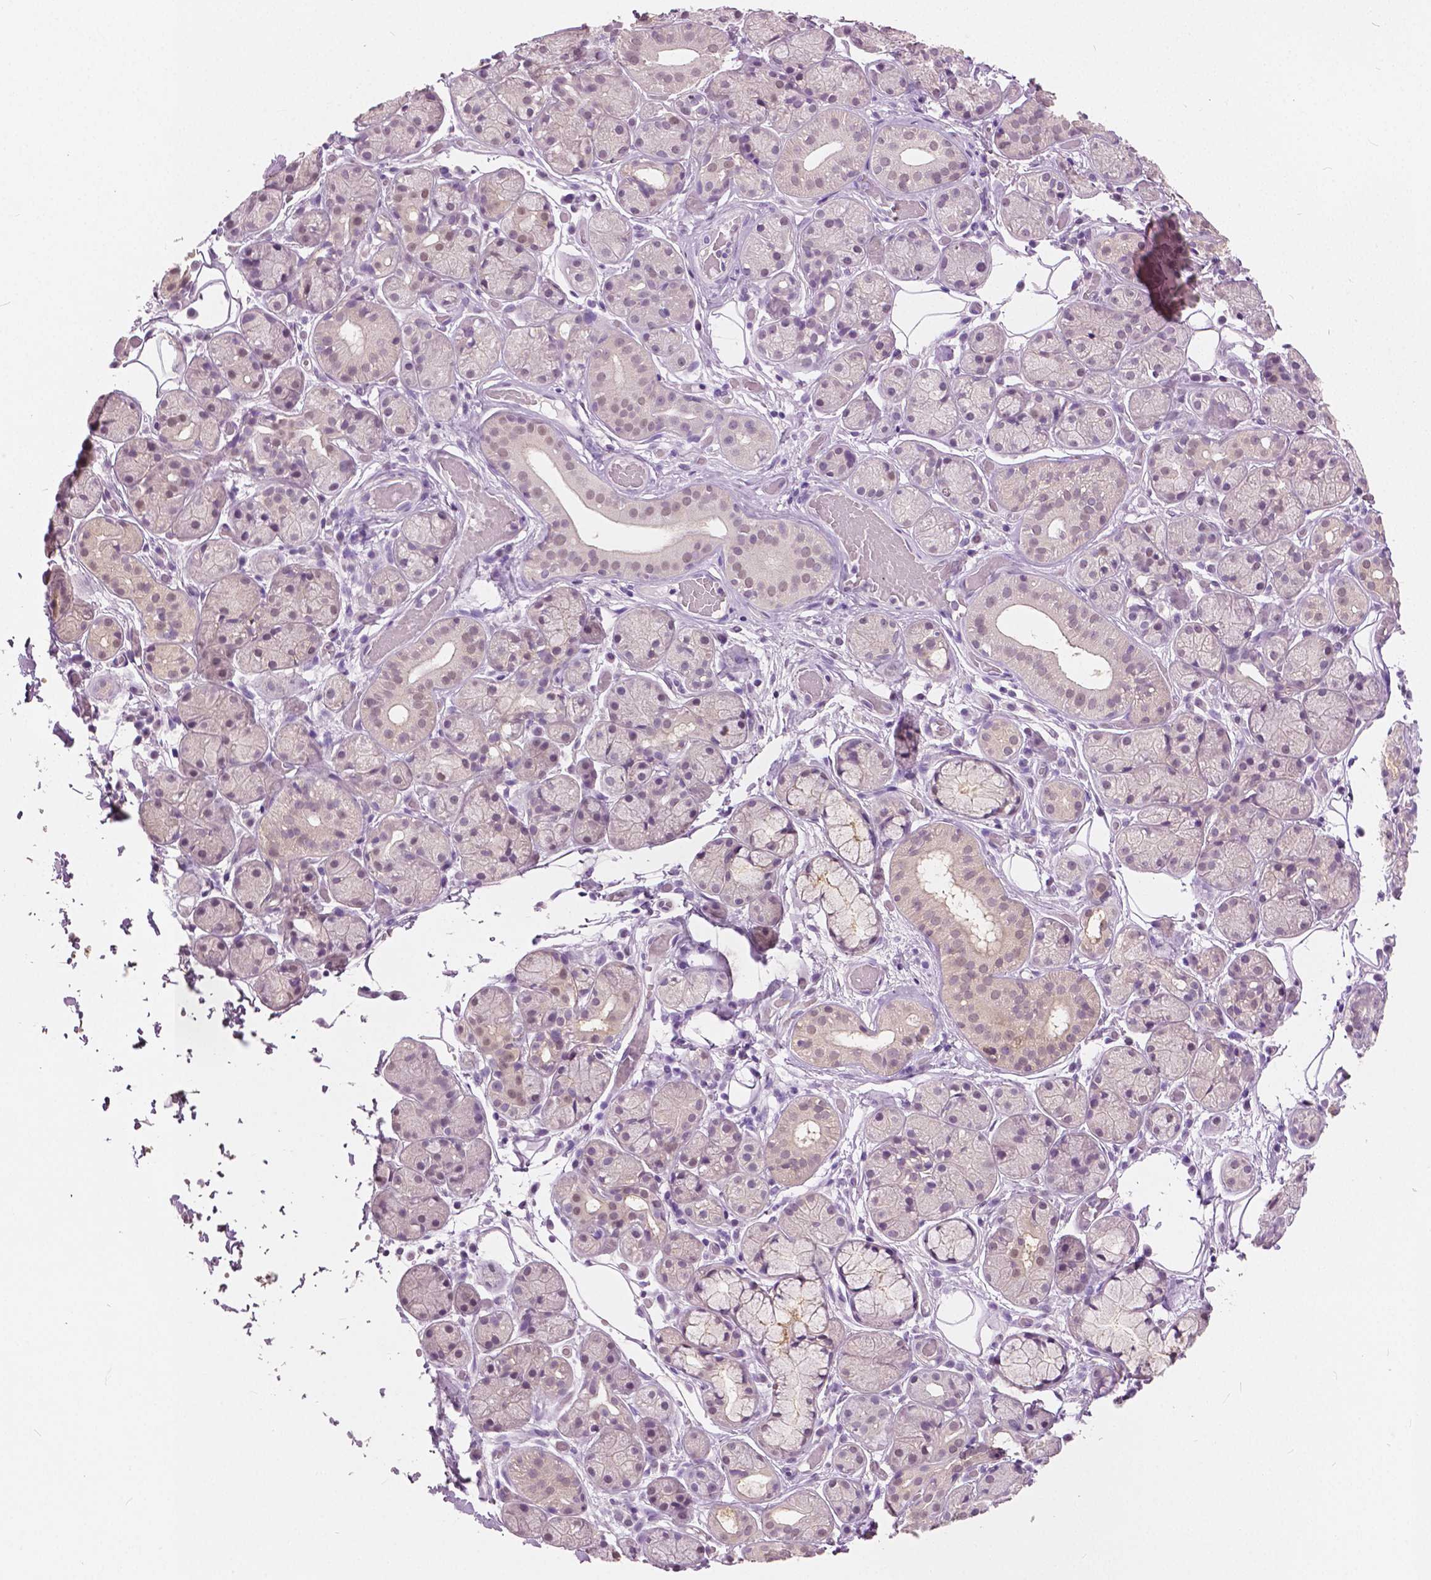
{"staining": {"intensity": "weak", "quantity": "<25%", "location": "nuclear"}, "tissue": "salivary gland", "cell_type": "Glandular cells", "image_type": "normal", "snomed": [{"axis": "morphology", "description": "Normal tissue, NOS"}, {"axis": "topography", "description": "Salivary gland"}, {"axis": "topography", "description": "Peripheral nerve tissue"}], "caption": "The histopathology image exhibits no significant positivity in glandular cells of salivary gland.", "gene": "TKFC", "patient": {"sex": "male", "age": 71}}